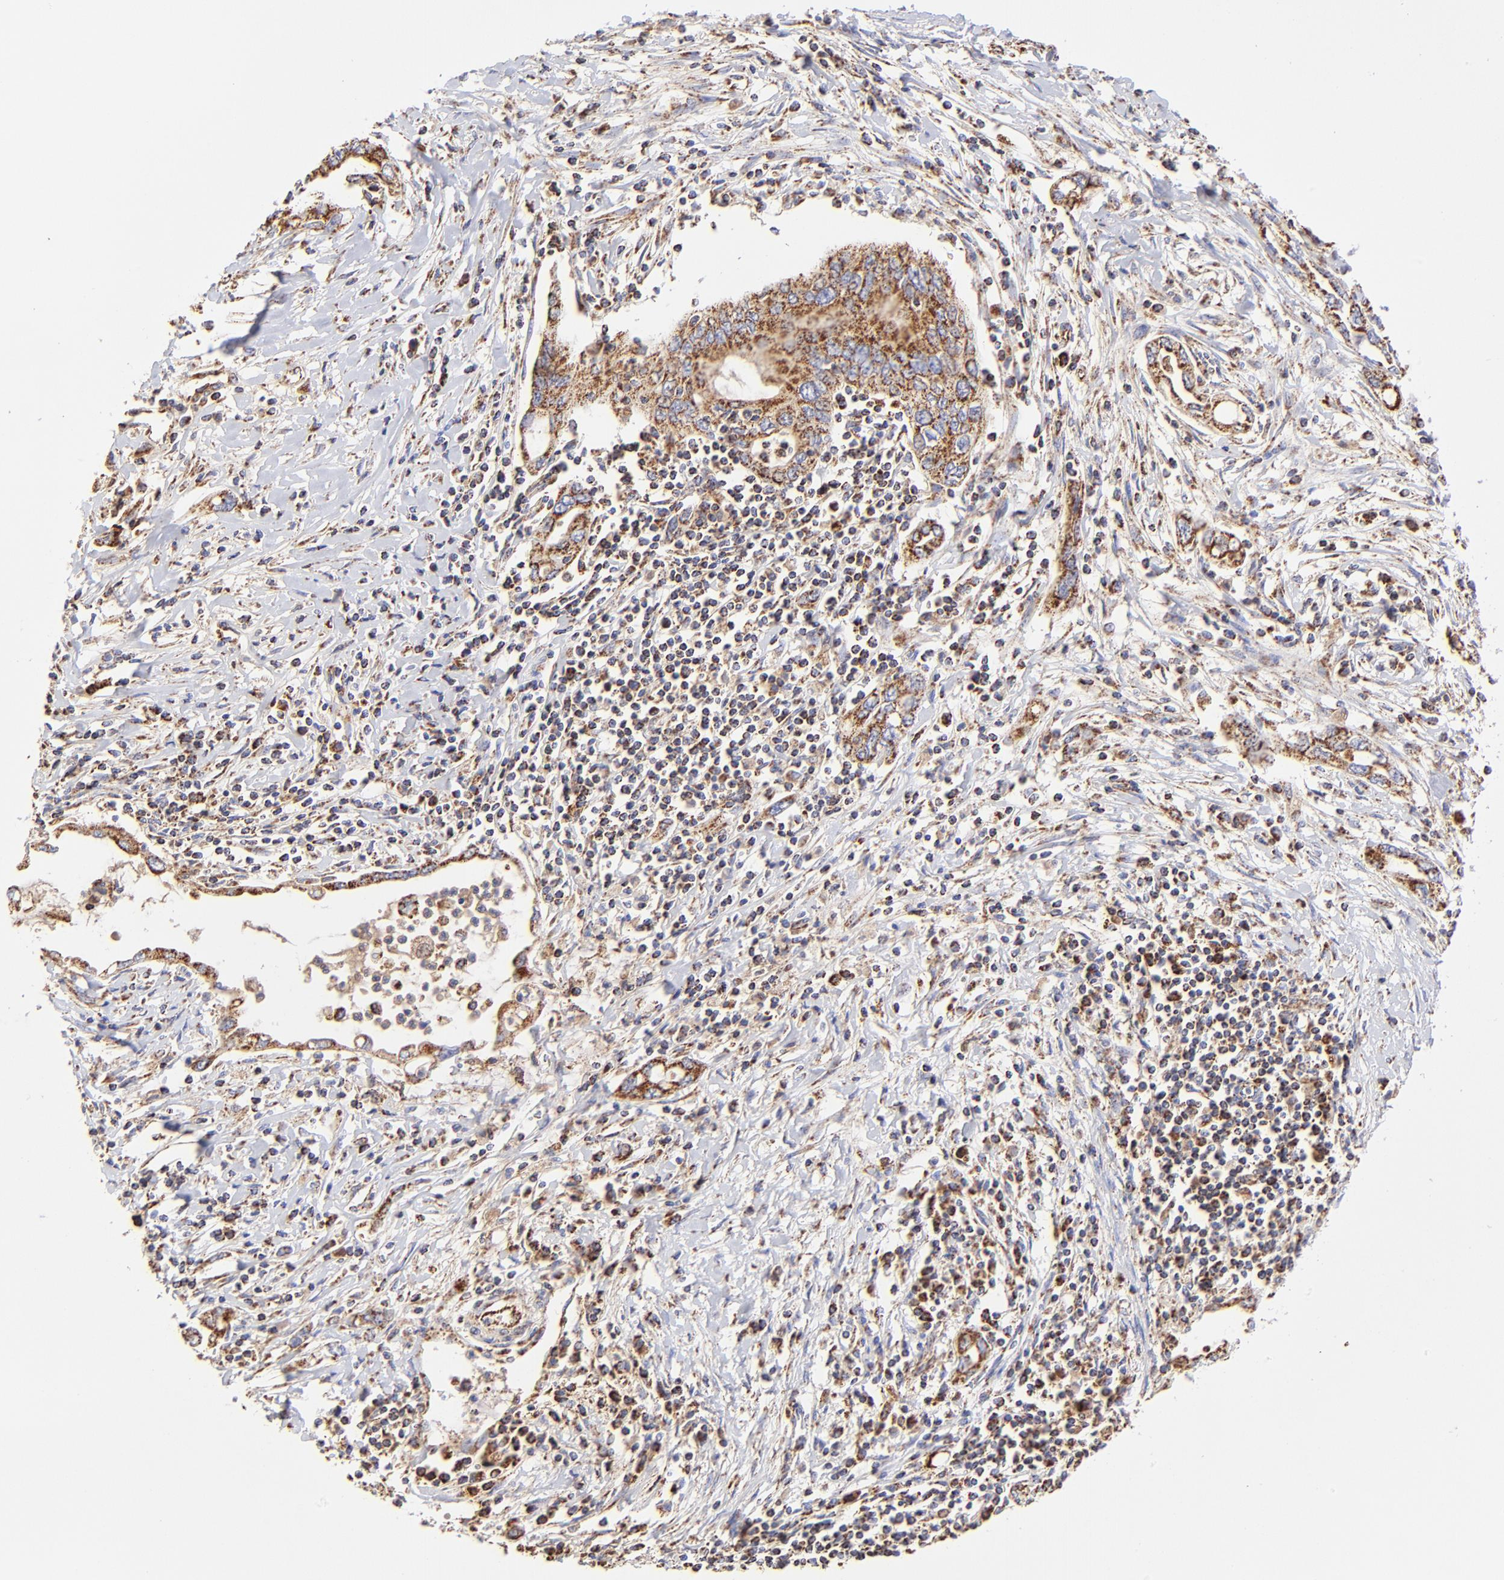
{"staining": {"intensity": "strong", "quantity": ">75%", "location": "cytoplasmic/membranous"}, "tissue": "pancreatic cancer", "cell_type": "Tumor cells", "image_type": "cancer", "snomed": [{"axis": "morphology", "description": "Adenocarcinoma, NOS"}, {"axis": "topography", "description": "Pancreas"}], "caption": "Immunohistochemistry histopathology image of human pancreatic adenocarcinoma stained for a protein (brown), which displays high levels of strong cytoplasmic/membranous positivity in approximately >75% of tumor cells.", "gene": "ECH1", "patient": {"sex": "female", "age": 57}}